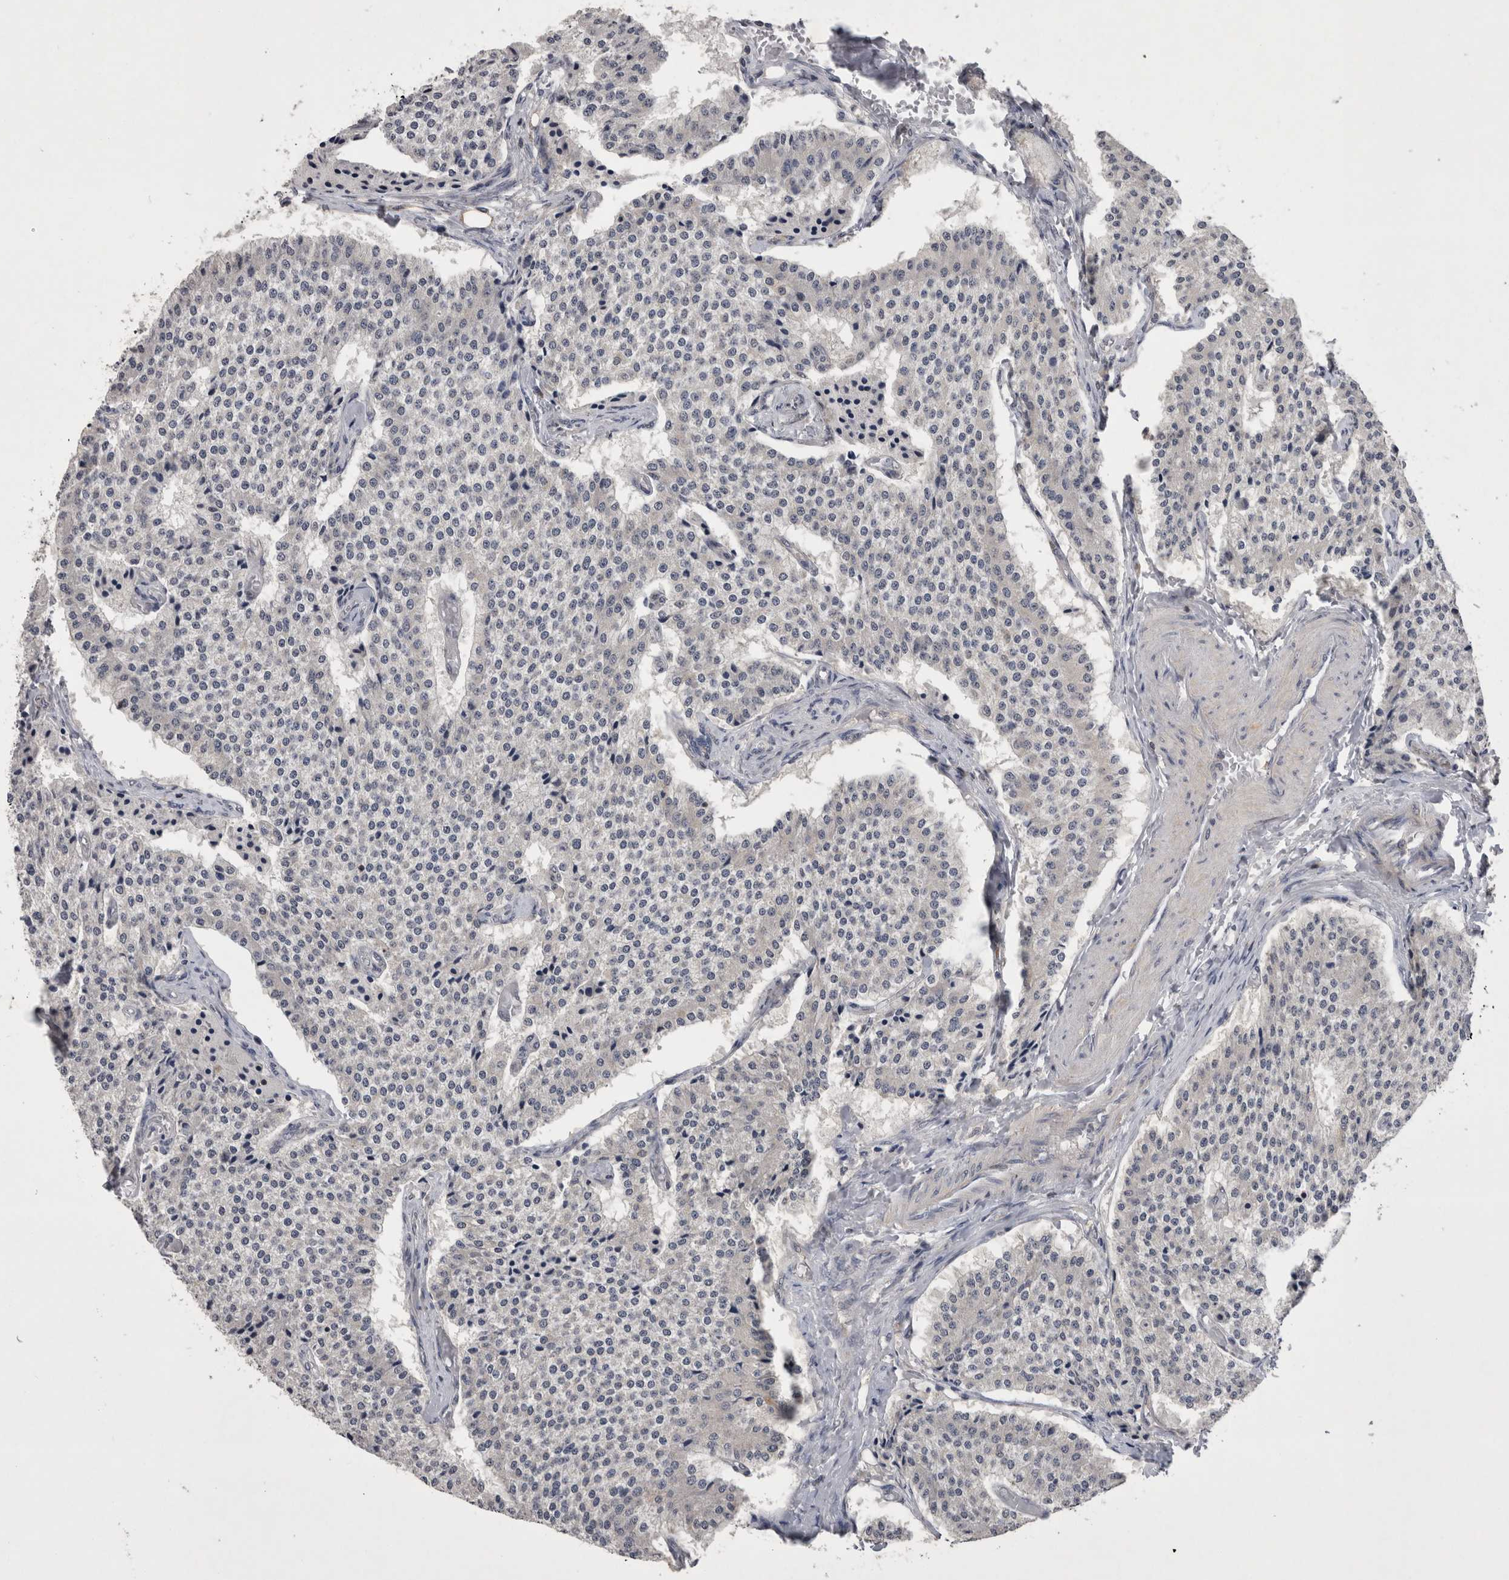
{"staining": {"intensity": "negative", "quantity": "none", "location": "none"}, "tissue": "carcinoid", "cell_type": "Tumor cells", "image_type": "cancer", "snomed": [{"axis": "morphology", "description": "Carcinoid, malignant, NOS"}, {"axis": "topography", "description": "Colon"}], "caption": "A high-resolution image shows IHC staining of carcinoid, which demonstrates no significant staining in tumor cells.", "gene": "NFATC2", "patient": {"sex": "female", "age": 52}}